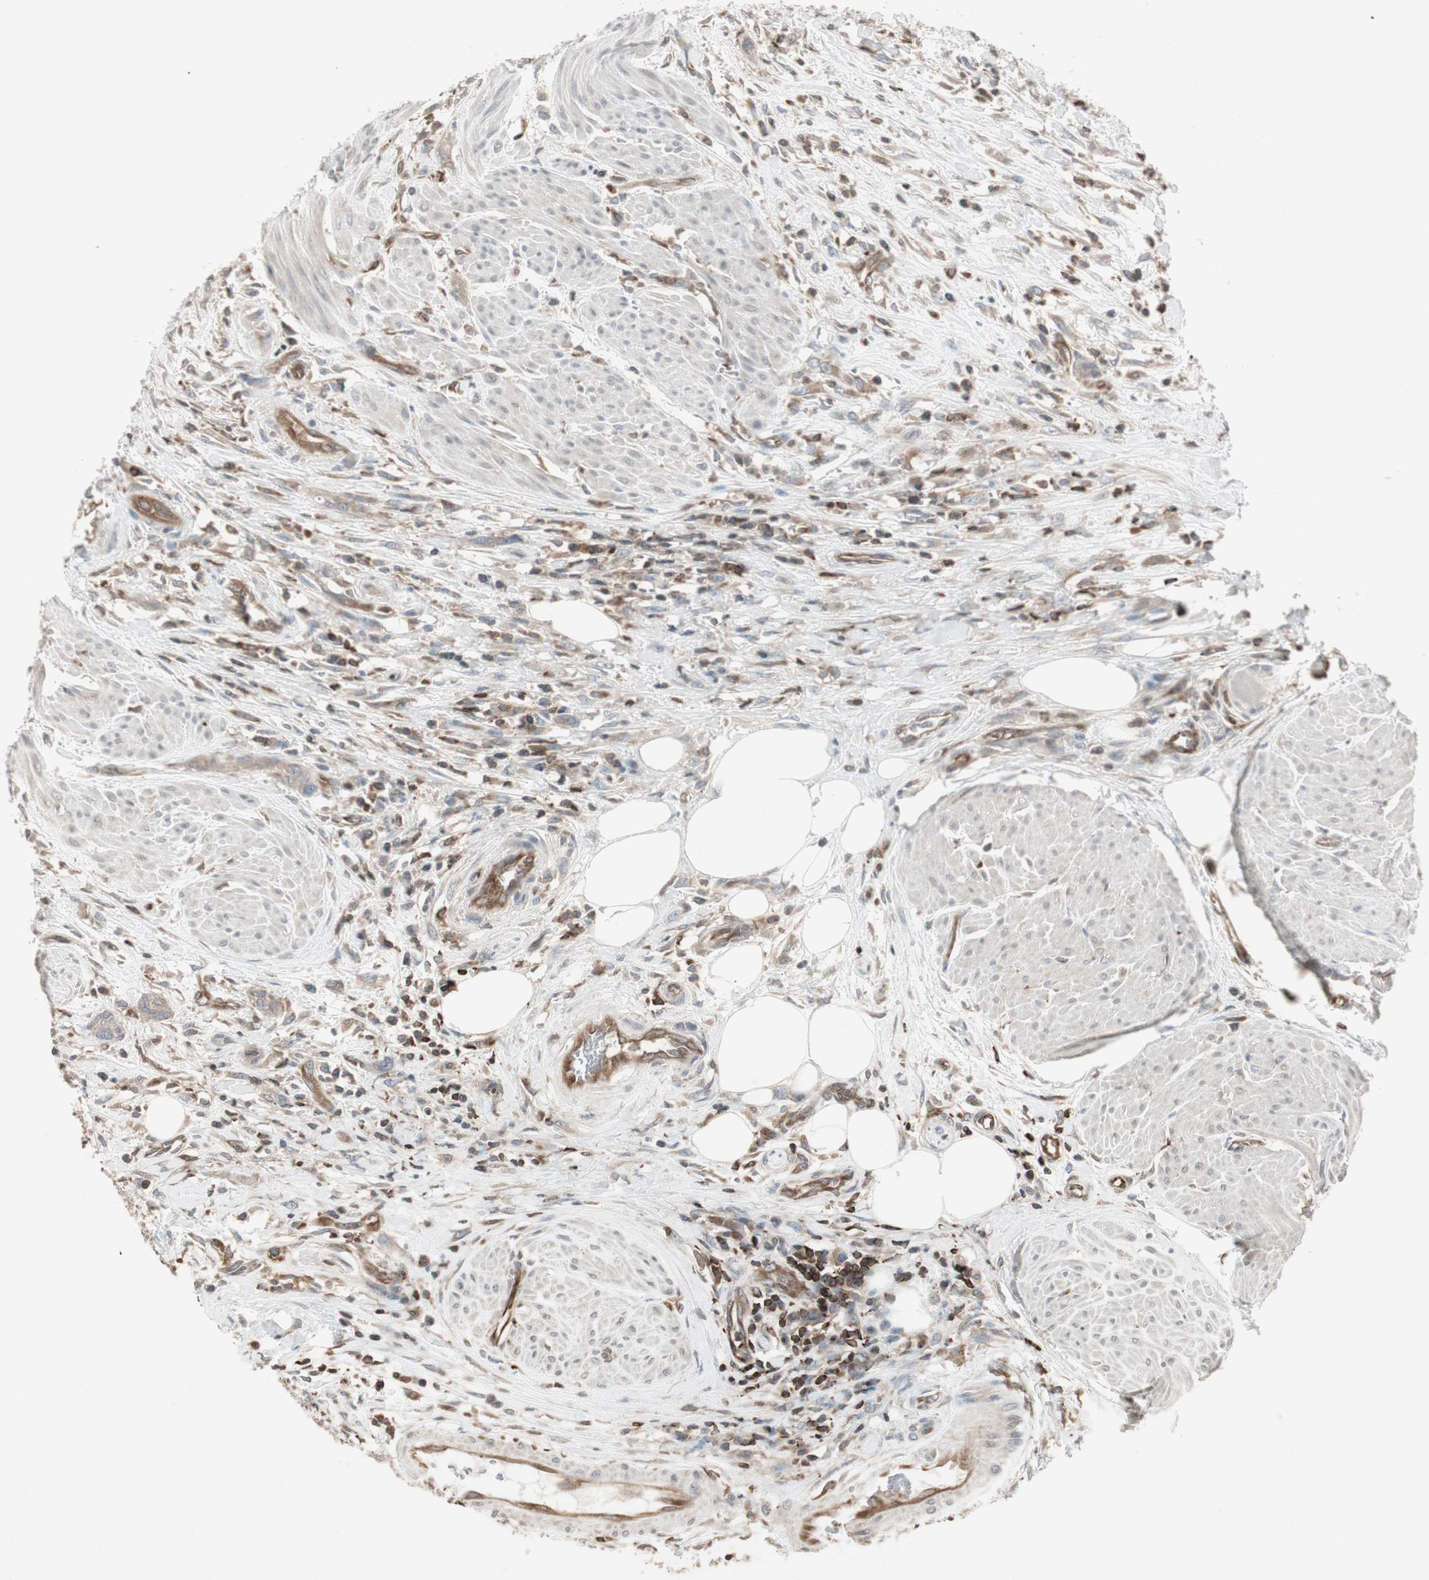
{"staining": {"intensity": "weak", "quantity": "25%-75%", "location": "cytoplasmic/membranous"}, "tissue": "urothelial cancer", "cell_type": "Tumor cells", "image_type": "cancer", "snomed": [{"axis": "morphology", "description": "Urothelial carcinoma, High grade"}, {"axis": "topography", "description": "Urinary bladder"}], "caption": "Immunohistochemistry (IHC) staining of urothelial cancer, which exhibits low levels of weak cytoplasmic/membranous positivity in about 25%-75% of tumor cells indicating weak cytoplasmic/membranous protein staining. The staining was performed using DAB (3,3'-diaminobenzidine) (brown) for protein detection and nuclei were counterstained in hematoxylin (blue).", "gene": "ARHGEF1", "patient": {"sex": "male", "age": 35}}